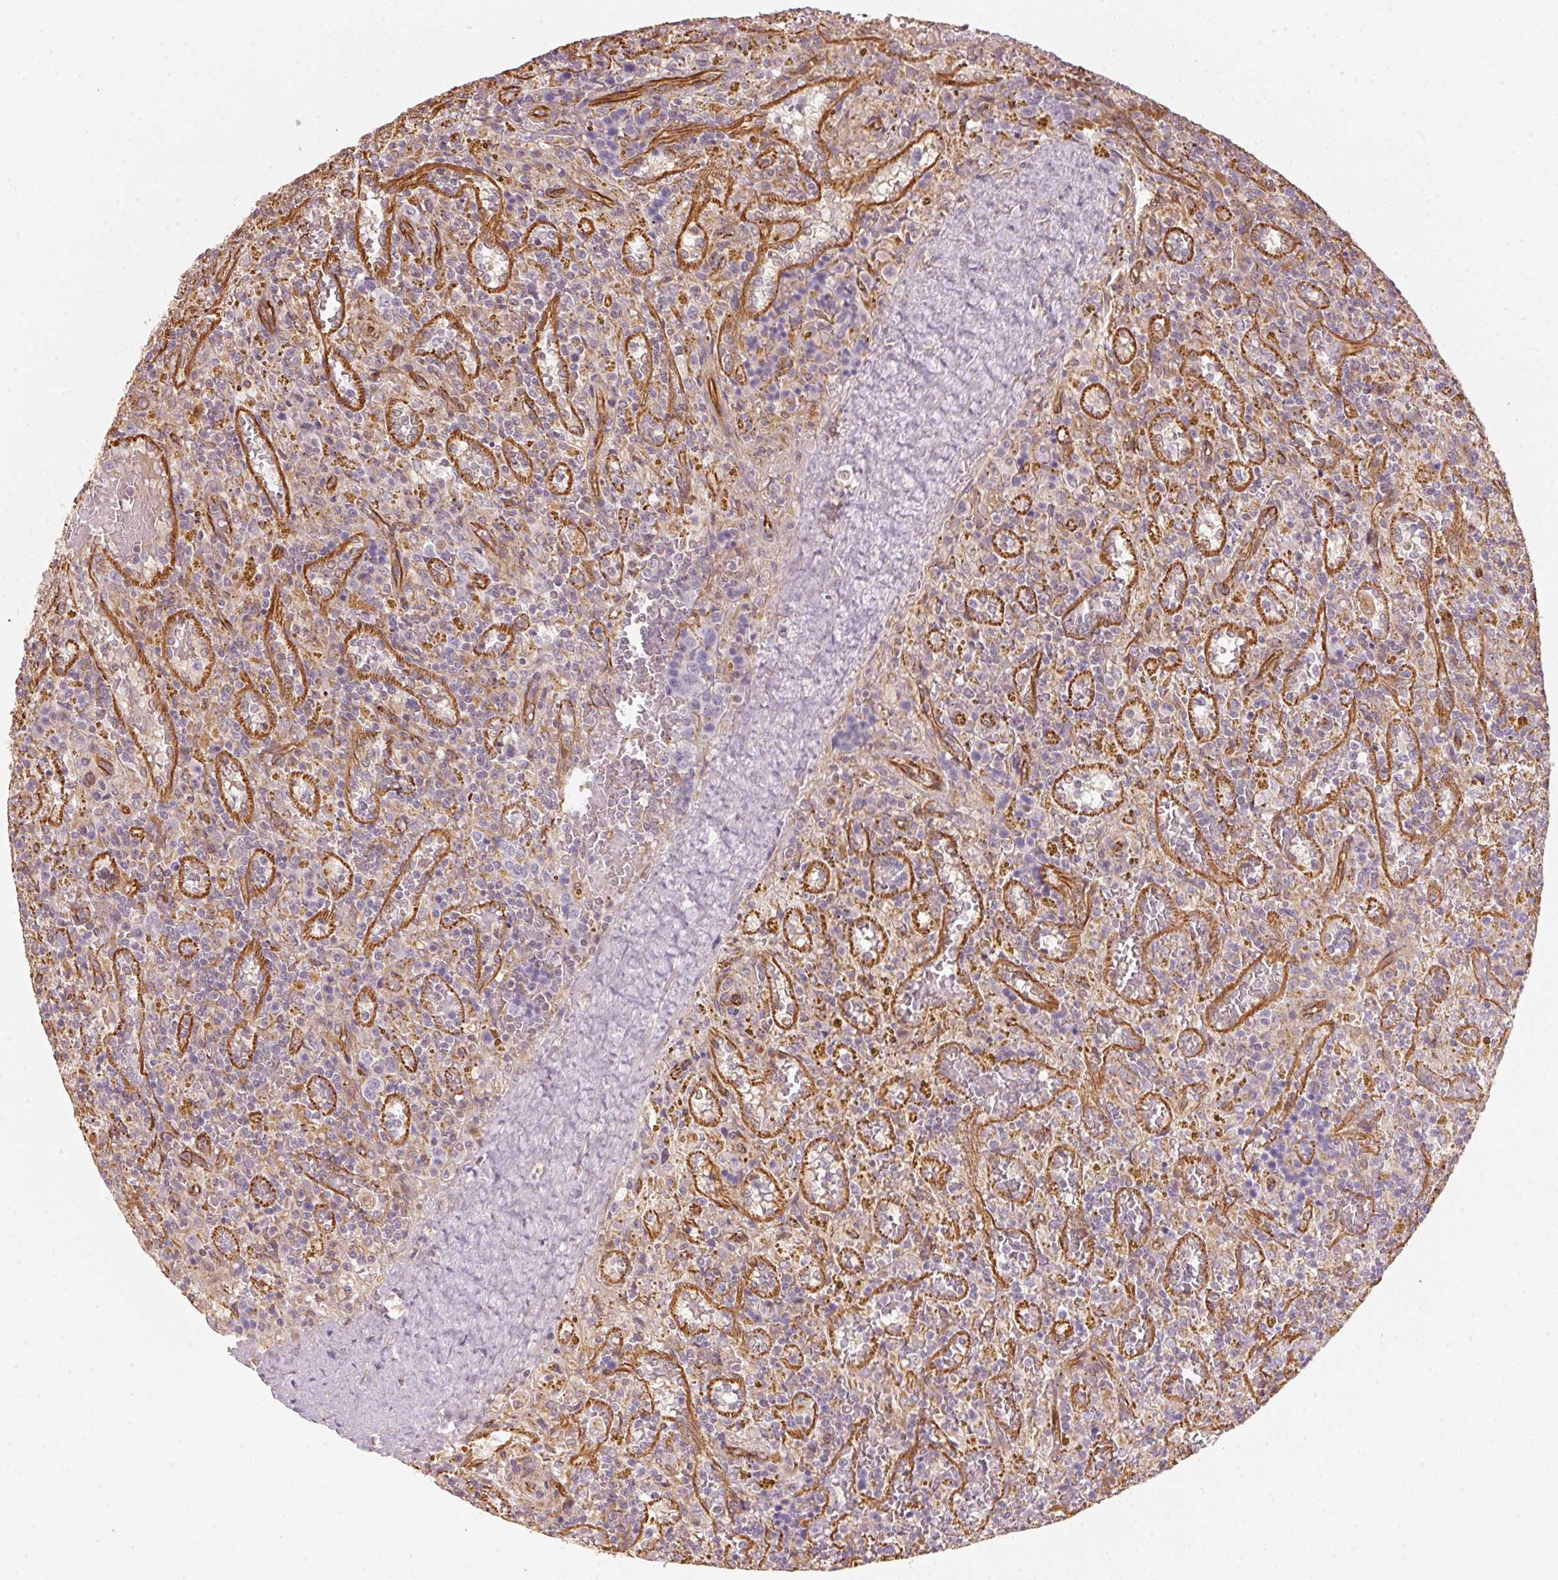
{"staining": {"intensity": "negative", "quantity": "none", "location": "none"}, "tissue": "lymphoma", "cell_type": "Tumor cells", "image_type": "cancer", "snomed": [{"axis": "morphology", "description": "Malignant lymphoma, non-Hodgkin's type, Low grade"}, {"axis": "topography", "description": "Spleen"}], "caption": "Protein analysis of lymphoma shows no significant staining in tumor cells.", "gene": "FOXR2", "patient": {"sex": "female", "age": 65}}